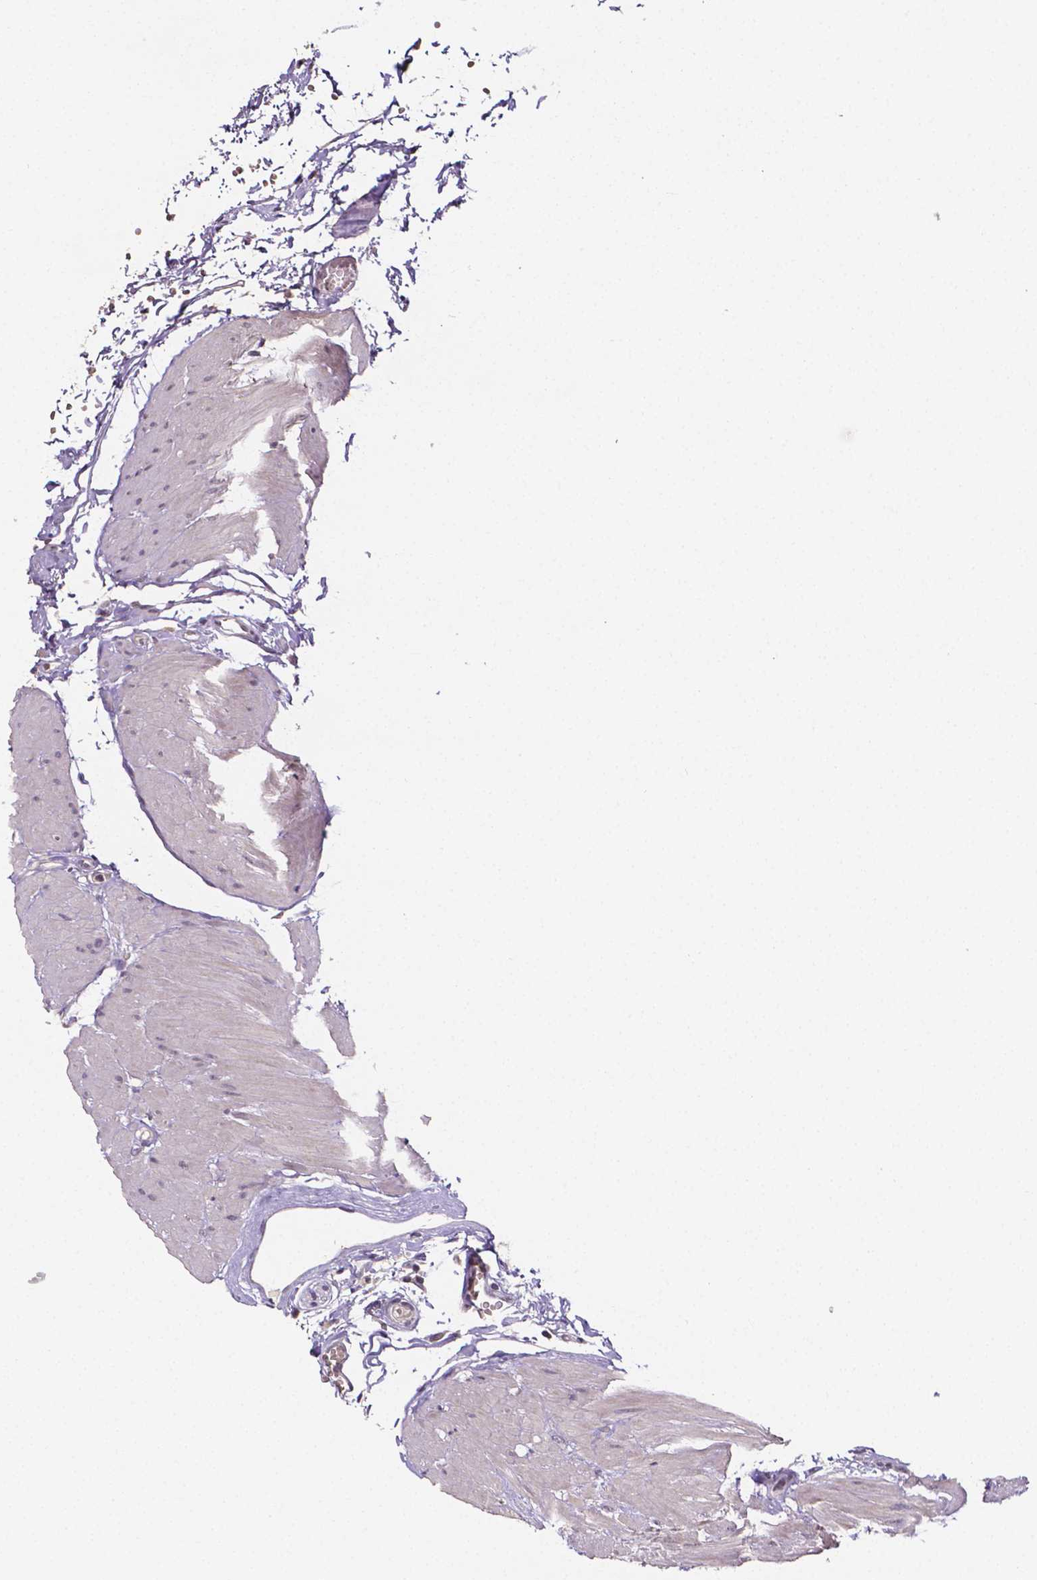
{"staining": {"intensity": "weak", "quantity": "25%-75%", "location": "cytoplasmic/membranous"}, "tissue": "urinary bladder", "cell_type": "Urothelial cells", "image_type": "normal", "snomed": [{"axis": "morphology", "description": "Normal tissue, NOS"}, {"axis": "topography", "description": "Urinary bladder"}], "caption": "Unremarkable urinary bladder displays weak cytoplasmic/membranous staining in about 25%-75% of urothelial cells (DAB IHC with brightfield microscopy, high magnification)..", "gene": "NRGN", "patient": {"sex": "male", "age": 64}}